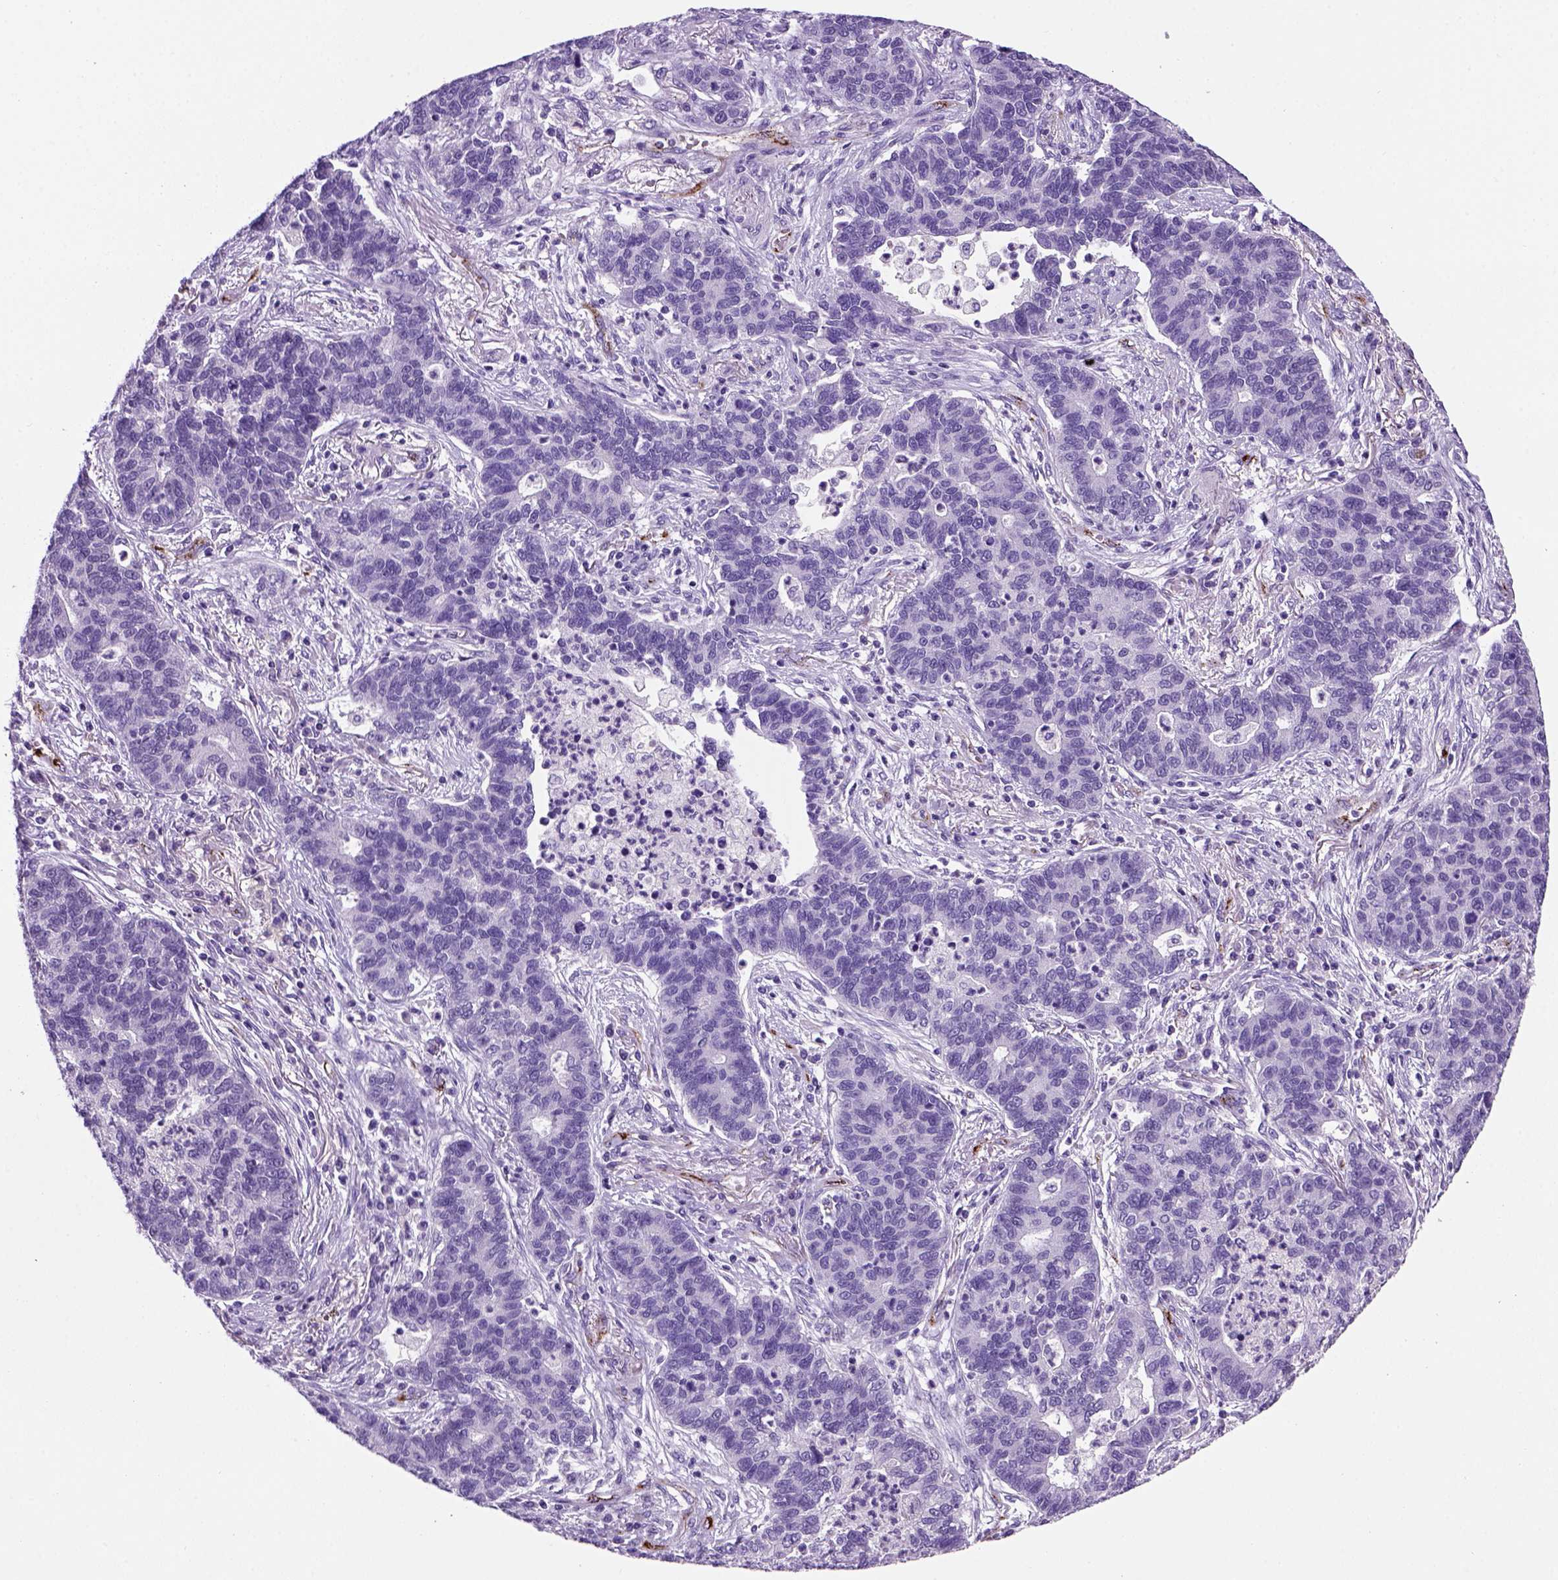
{"staining": {"intensity": "negative", "quantity": "none", "location": "none"}, "tissue": "lung cancer", "cell_type": "Tumor cells", "image_type": "cancer", "snomed": [{"axis": "morphology", "description": "Adenocarcinoma, NOS"}, {"axis": "topography", "description": "Lung"}], "caption": "This is an IHC micrograph of human lung cancer. There is no positivity in tumor cells.", "gene": "VWF", "patient": {"sex": "female", "age": 57}}